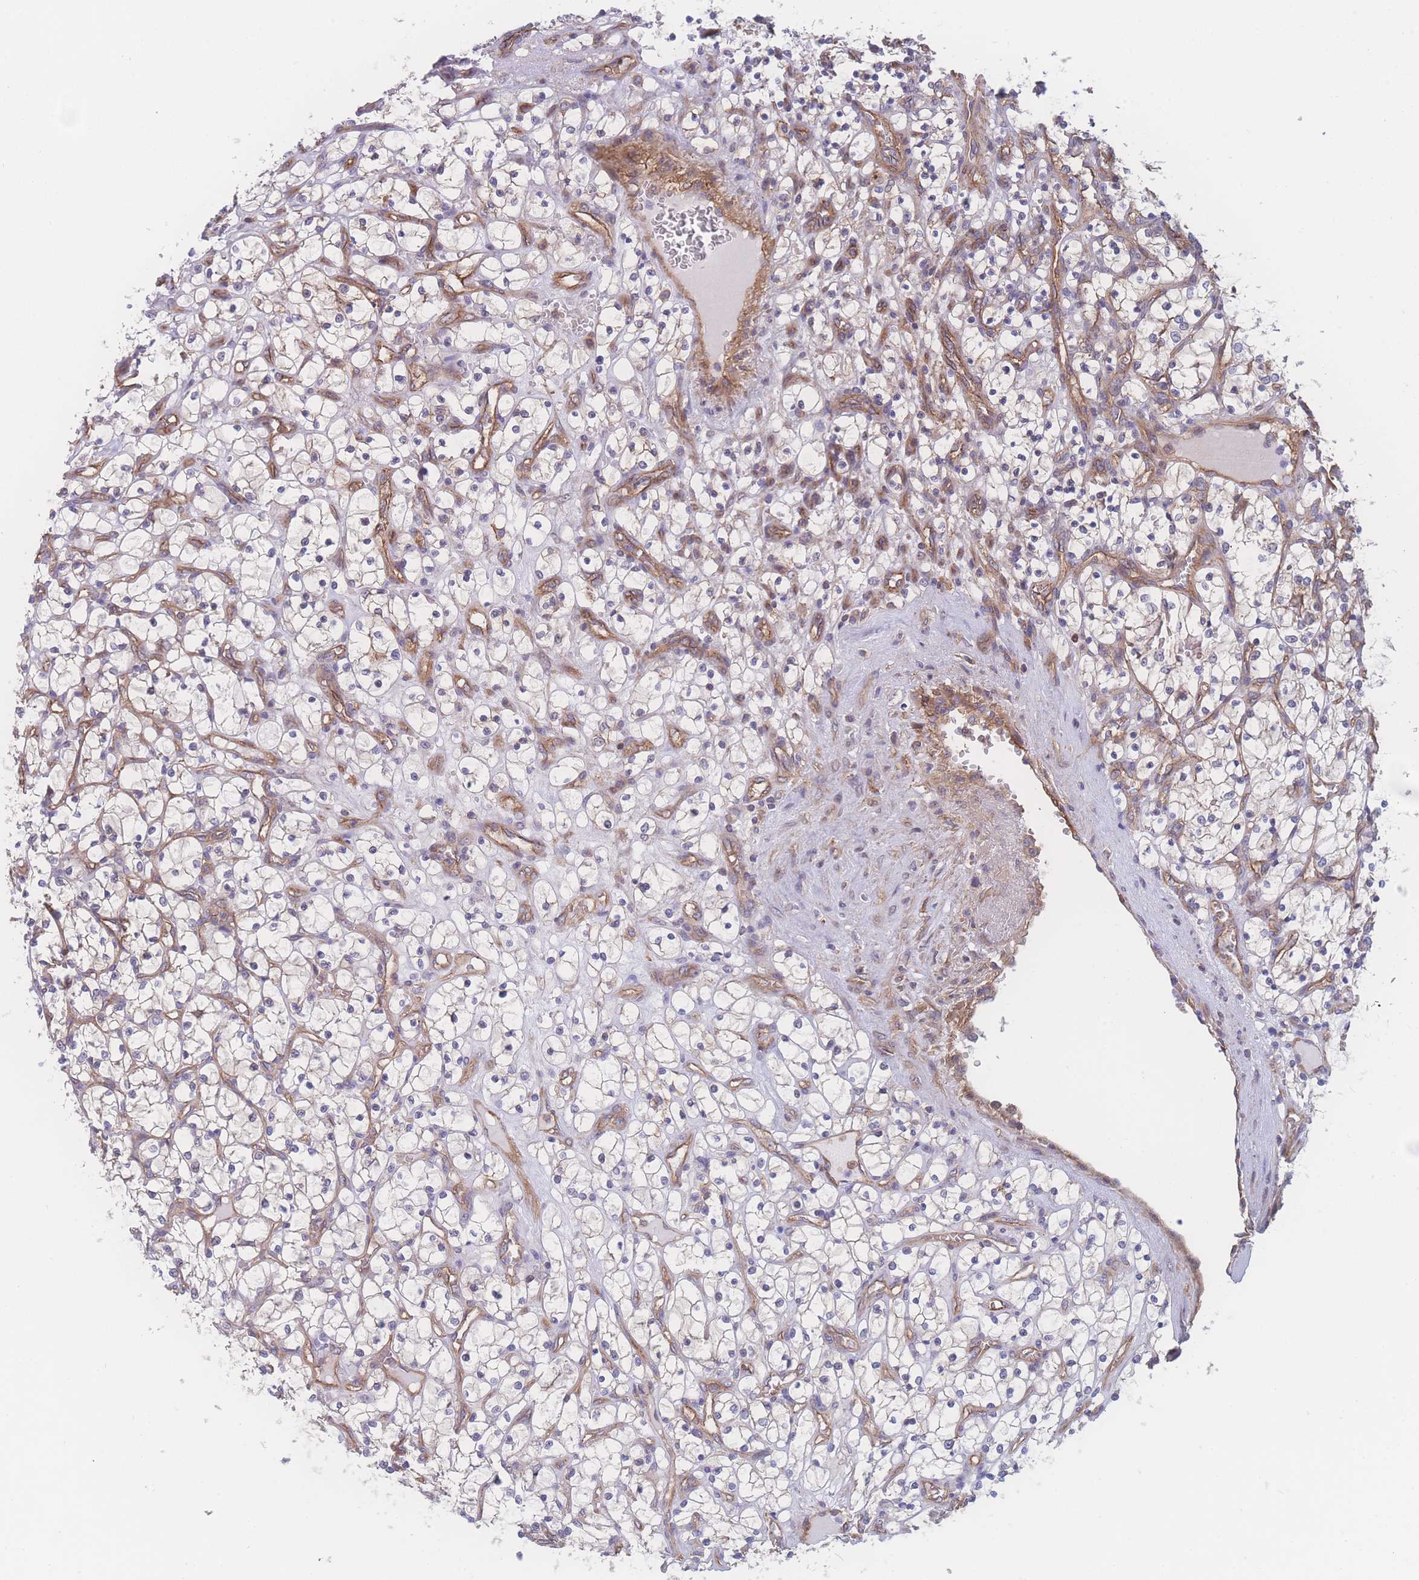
{"staining": {"intensity": "moderate", "quantity": "<25%", "location": "cytoplasmic/membranous"}, "tissue": "renal cancer", "cell_type": "Tumor cells", "image_type": "cancer", "snomed": [{"axis": "morphology", "description": "Adenocarcinoma, NOS"}, {"axis": "topography", "description": "Kidney"}], "caption": "The immunohistochemical stain labels moderate cytoplasmic/membranous expression in tumor cells of adenocarcinoma (renal) tissue.", "gene": "CFAP97", "patient": {"sex": "female", "age": 69}}